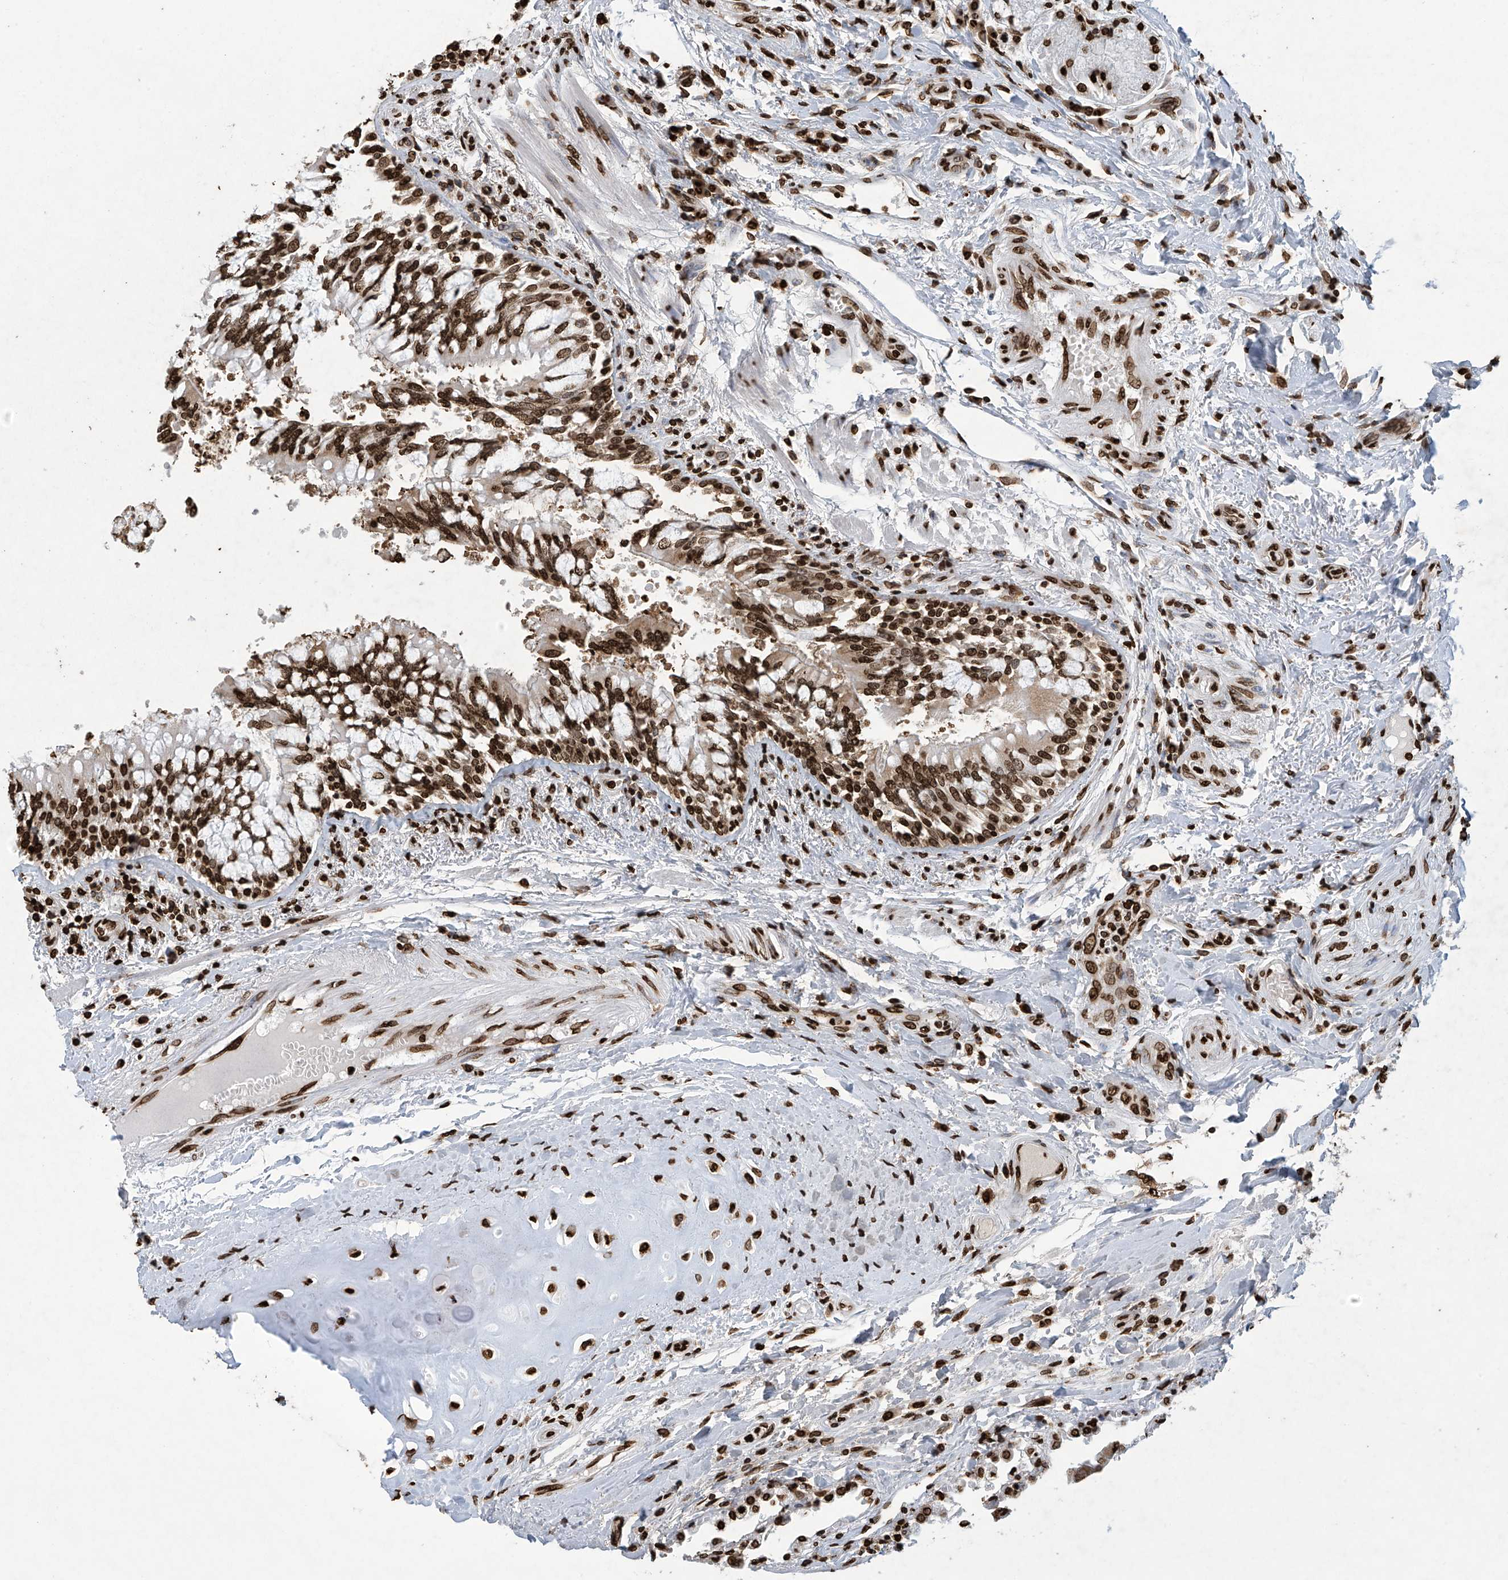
{"staining": {"intensity": "strong", "quantity": ">75%", "location": "nuclear"}, "tissue": "lung", "cell_type": "Alveolar cells", "image_type": "normal", "snomed": [{"axis": "morphology", "description": "Normal tissue, NOS"}, {"axis": "topography", "description": "Bronchus"}, {"axis": "topography", "description": "Lung"}], "caption": "Approximately >75% of alveolar cells in normal lung display strong nuclear protein staining as visualized by brown immunohistochemical staining.", "gene": "H3", "patient": {"sex": "female", "age": 49}}